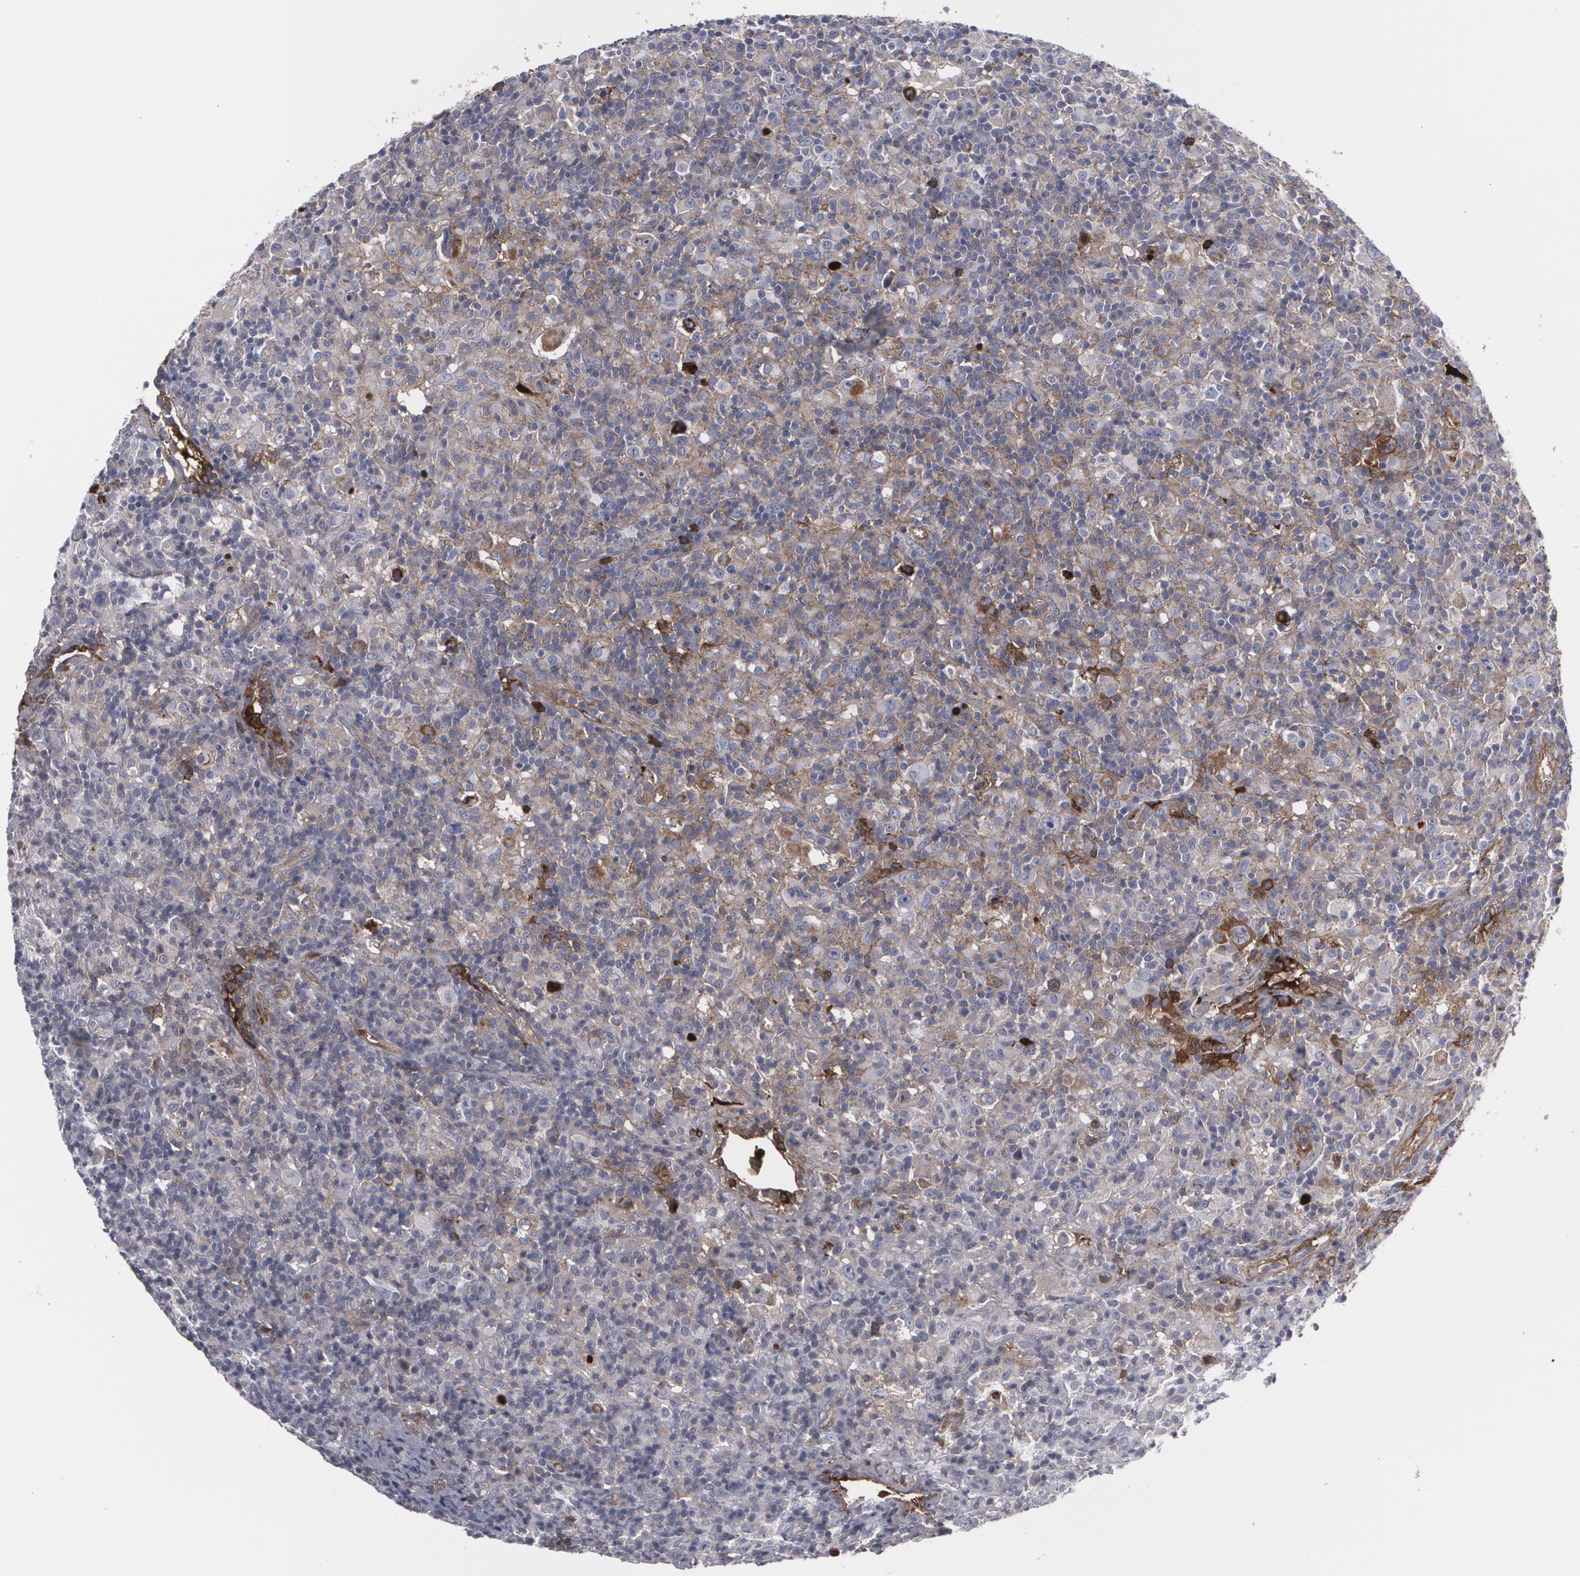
{"staining": {"intensity": "negative", "quantity": "none", "location": "none"}, "tissue": "lymphoma", "cell_type": "Tumor cells", "image_type": "cancer", "snomed": [{"axis": "morphology", "description": "Hodgkin's disease, NOS"}, {"axis": "topography", "description": "Lymph node"}], "caption": "Human Hodgkin's disease stained for a protein using IHC displays no staining in tumor cells.", "gene": "LRG1", "patient": {"sex": "male", "age": 46}}